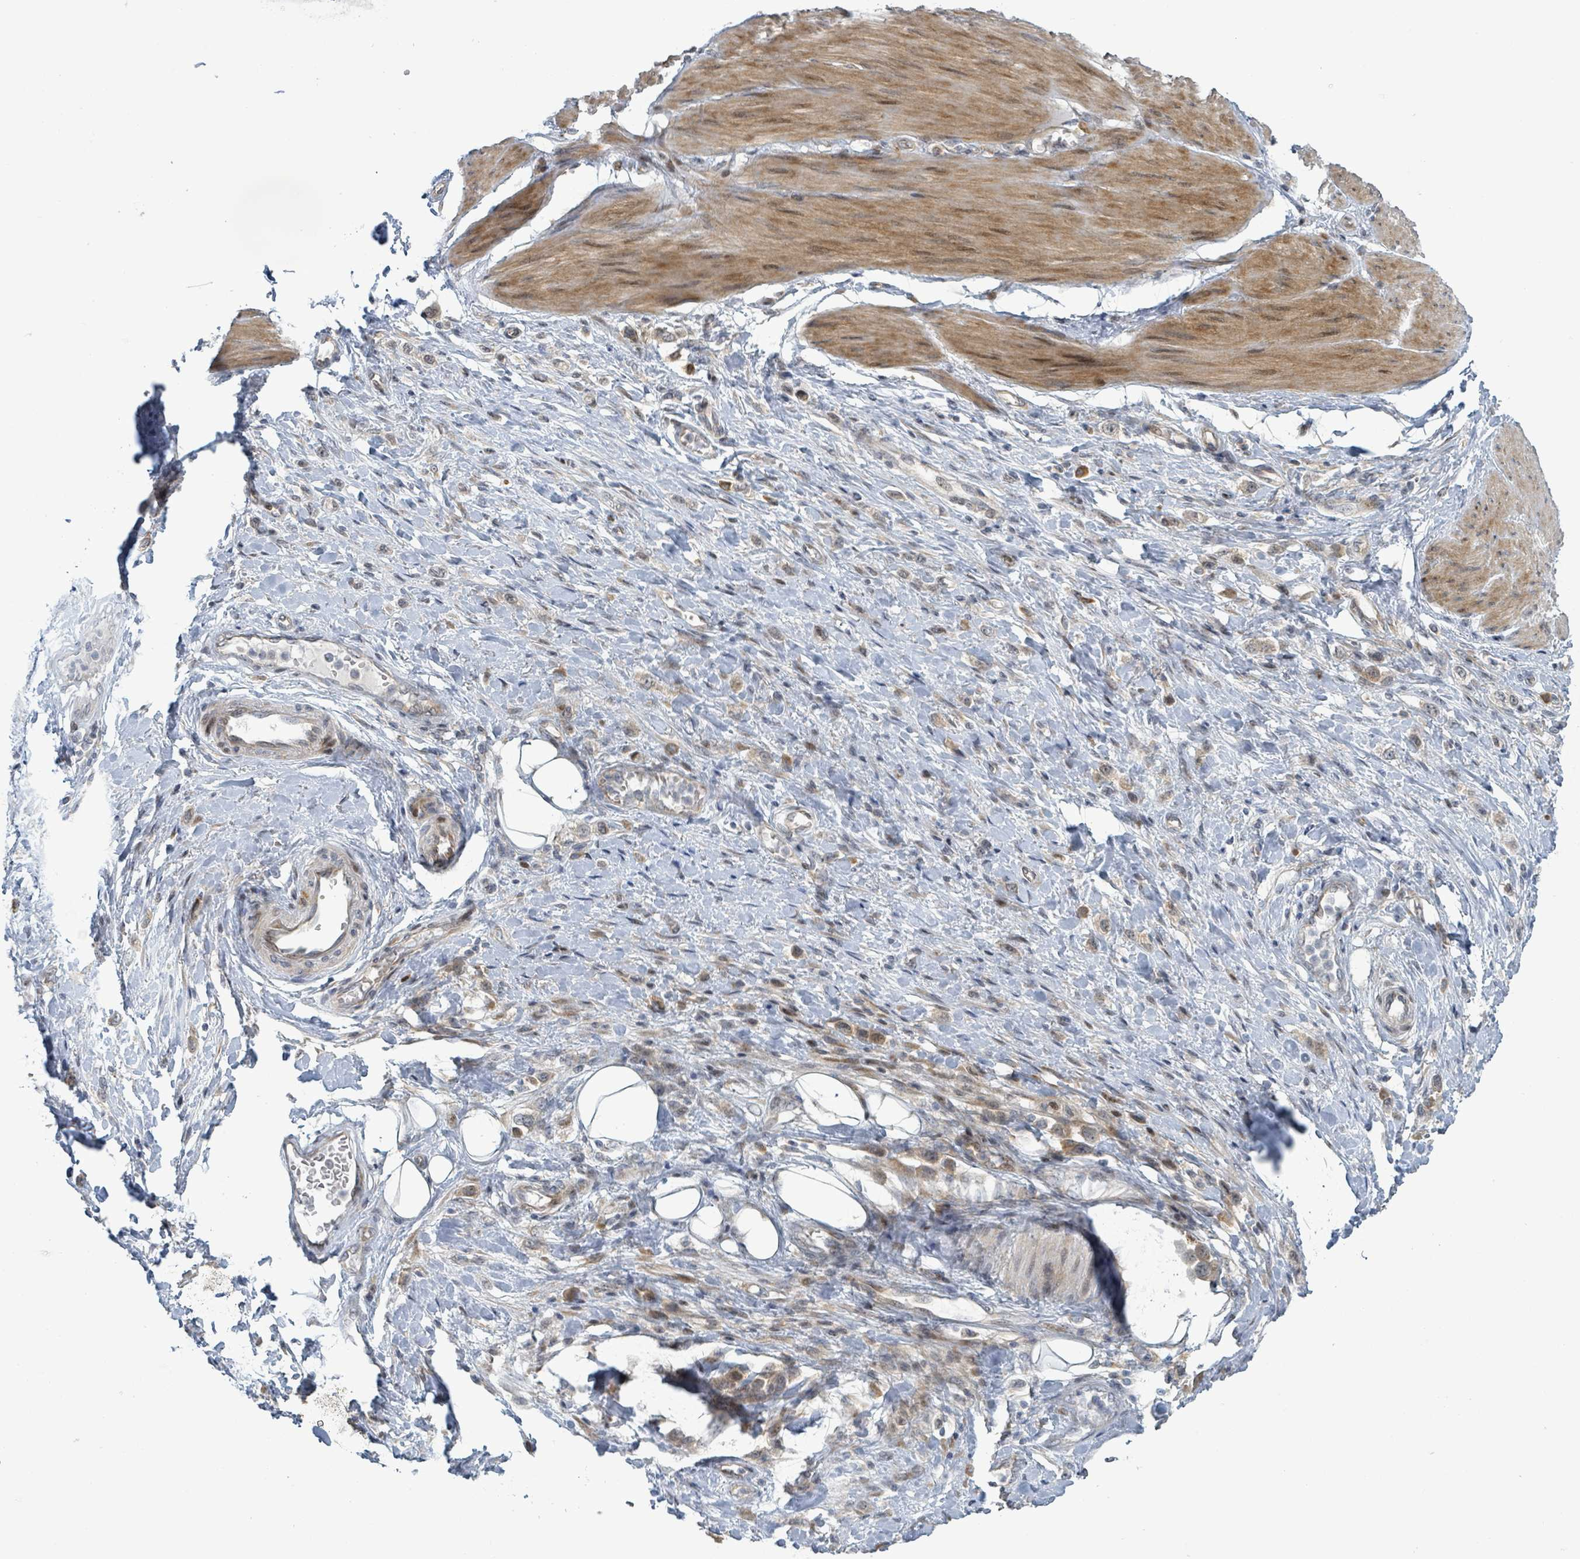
{"staining": {"intensity": "weak", "quantity": ">75%", "location": "cytoplasmic/membranous"}, "tissue": "stomach cancer", "cell_type": "Tumor cells", "image_type": "cancer", "snomed": [{"axis": "morphology", "description": "Adenocarcinoma, NOS"}, {"axis": "topography", "description": "Stomach"}], "caption": "There is low levels of weak cytoplasmic/membranous positivity in tumor cells of stomach cancer (adenocarcinoma), as demonstrated by immunohistochemical staining (brown color).", "gene": "RPL32", "patient": {"sex": "female", "age": 65}}